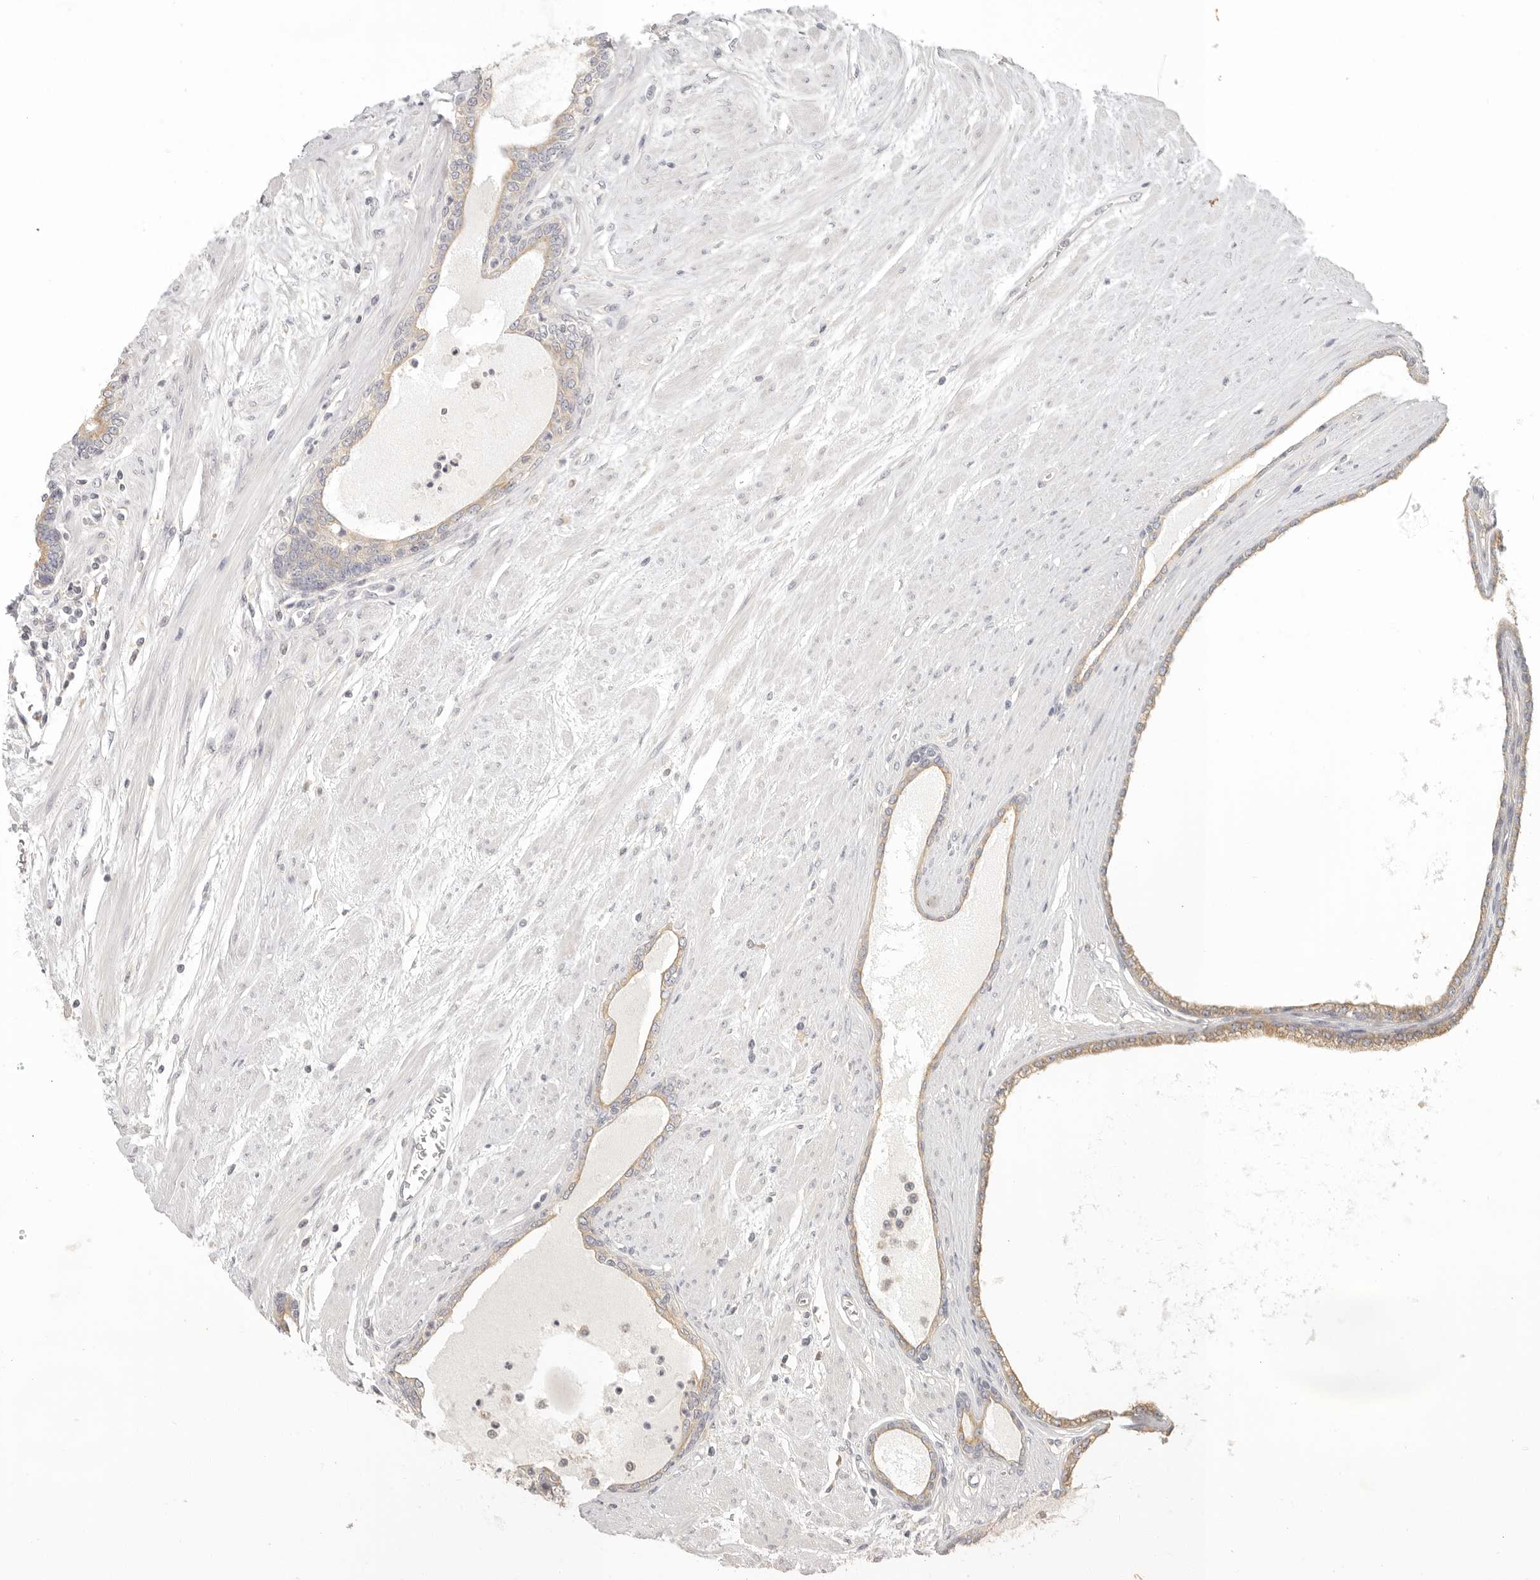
{"staining": {"intensity": "moderate", "quantity": ">75%", "location": "cytoplasmic/membranous"}, "tissue": "prostate cancer", "cell_type": "Tumor cells", "image_type": "cancer", "snomed": [{"axis": "morphology", "description": "Adenocarcinoma, Low grade"}, {"axis": "topography", "description": "Prostate"}], "caption": "This histopathology image demonstrates prostate adenocarcinoma (low-grade) stained with immunohistochemistry (IHC) to label a protein in brown. The cytoplasmic/membranous of tumor cells show moderate positivity for the protein. Nuclei are counter-stained blue.", "gene": "AHDC1", "patient": {"sex": "male", "age": 60}}